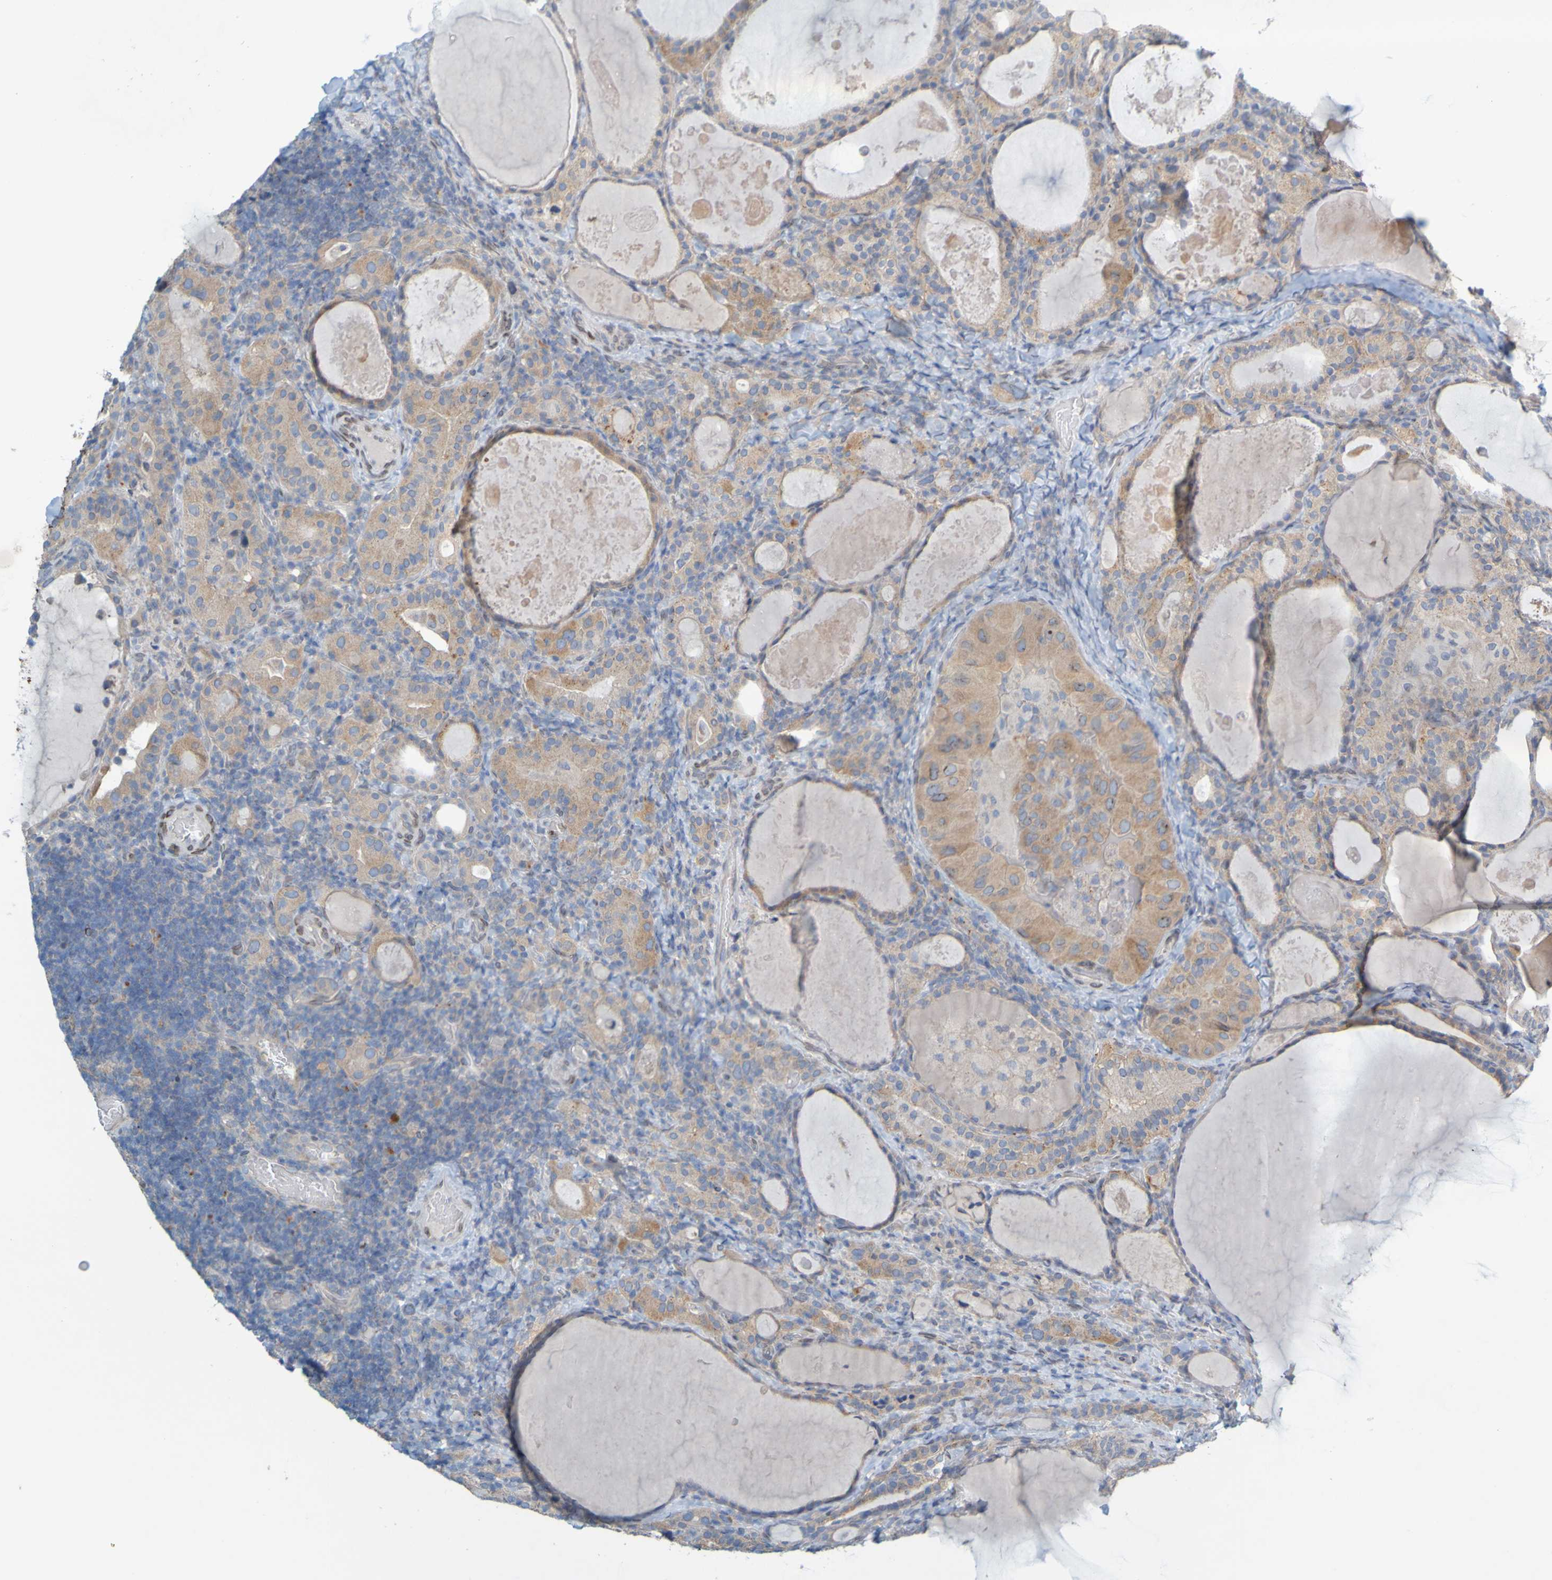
{"staining": {"intensity": "moderate", "quantity": ">75%", "location": "nuclear"}, "tissue": "thyroid cancer", "cell_type": "Tumor cells", "image_type": "cancer", "snomed": [{"axis": "morphology", "description": "Papillary adenocarcinoma, NOS"}, {"axis": "topography", "description": "Thyroid gland"}], "caption": "Moderate nuclear protein expression is present in about >75% of tumor cells in thyroid cancer.", "gene": "MAG", "patient": {"sex": "female", "age": 42}}